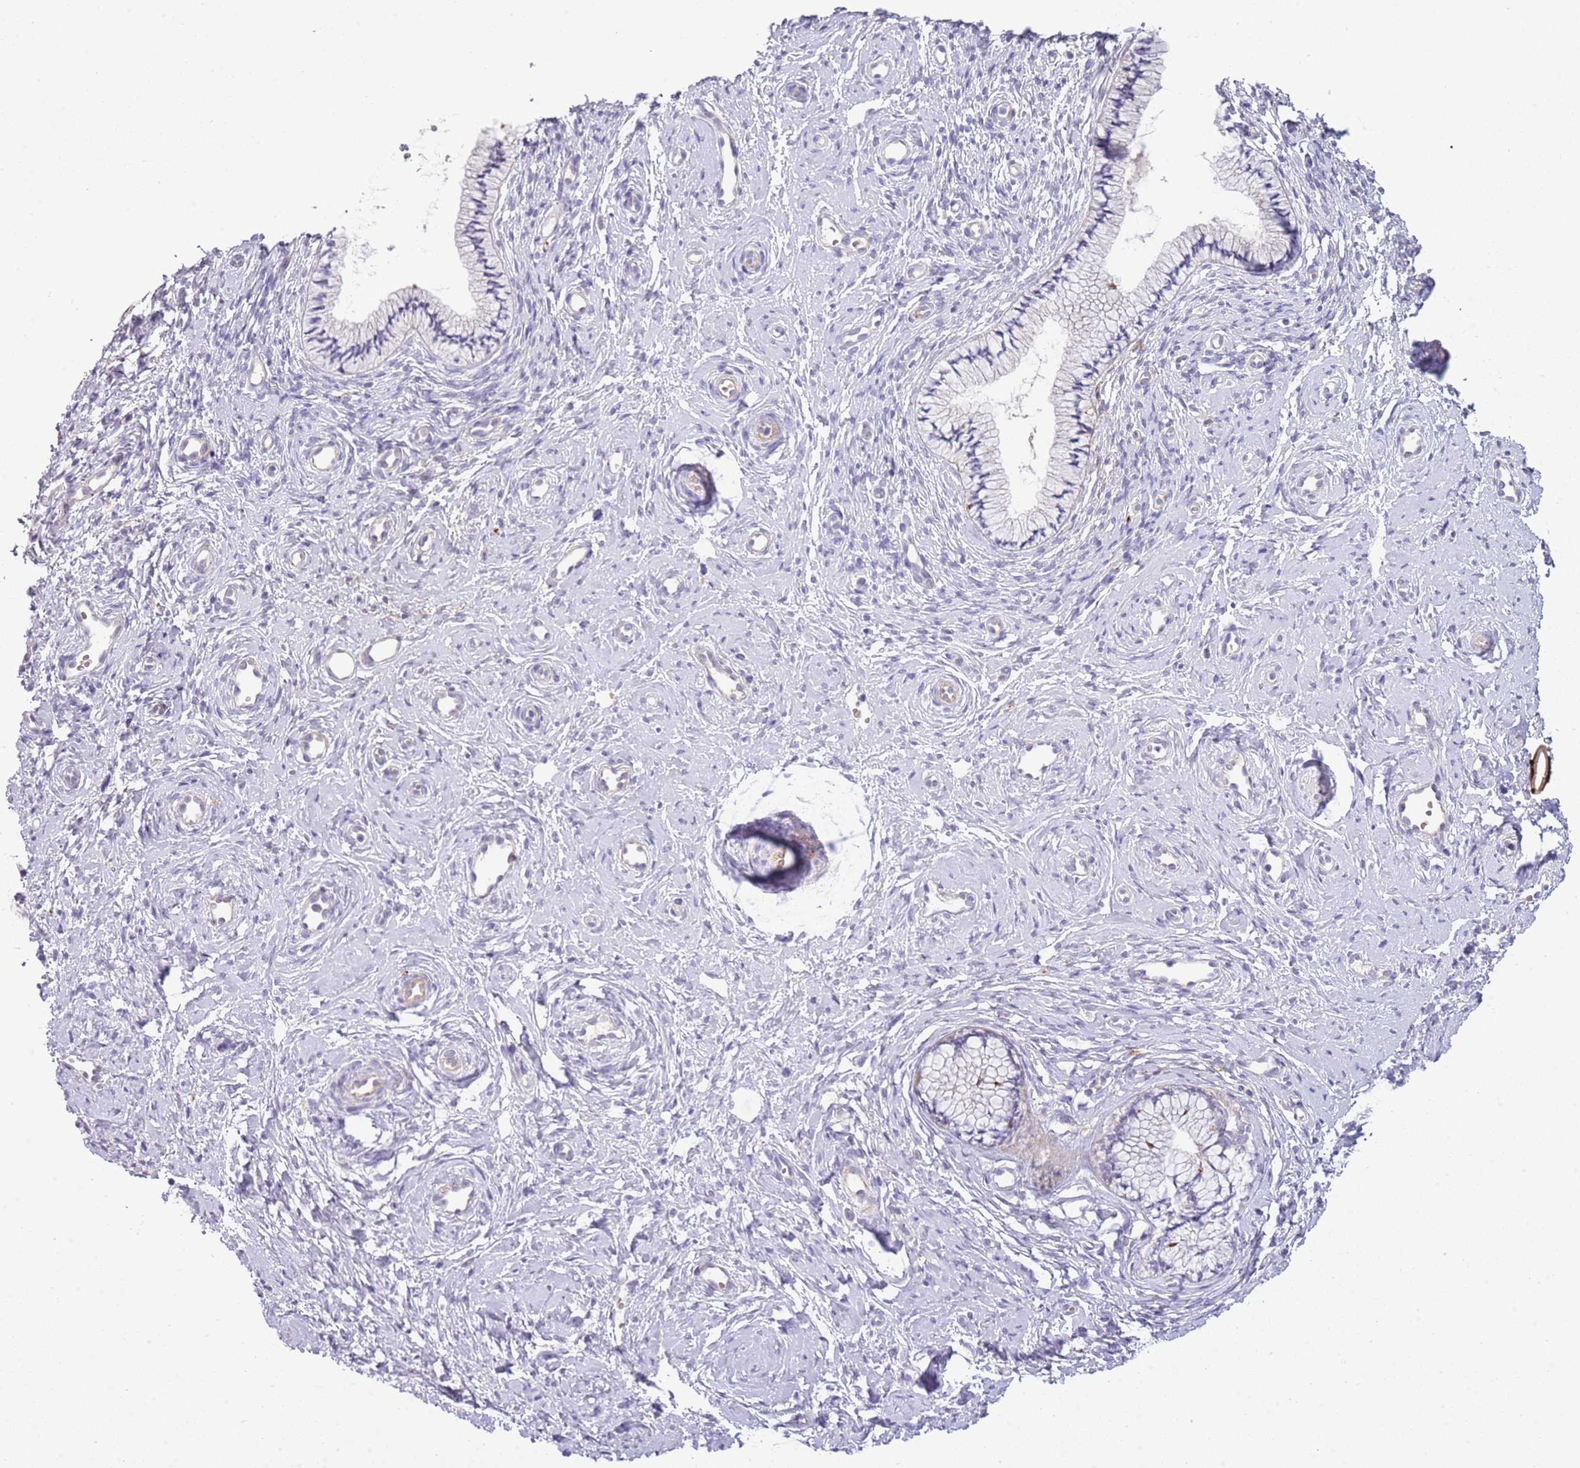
{"staining": {"intensity": "negative", "quantity": "none", "location": "none"}, "tissue": "cervix", "cell_type": "Glandular cells", "image_type": "normal", "snomed": [{"axis": "morphology", "description": "Normal tissue, NOS"}, {"axis": "topography", "description": "Cervix"}], "caption": "The IHC photomicrograph has no significant expression in glandular cells of cervix.", "gene": "ABHD17A", "patient": {"sex": "female", "age": 57}}